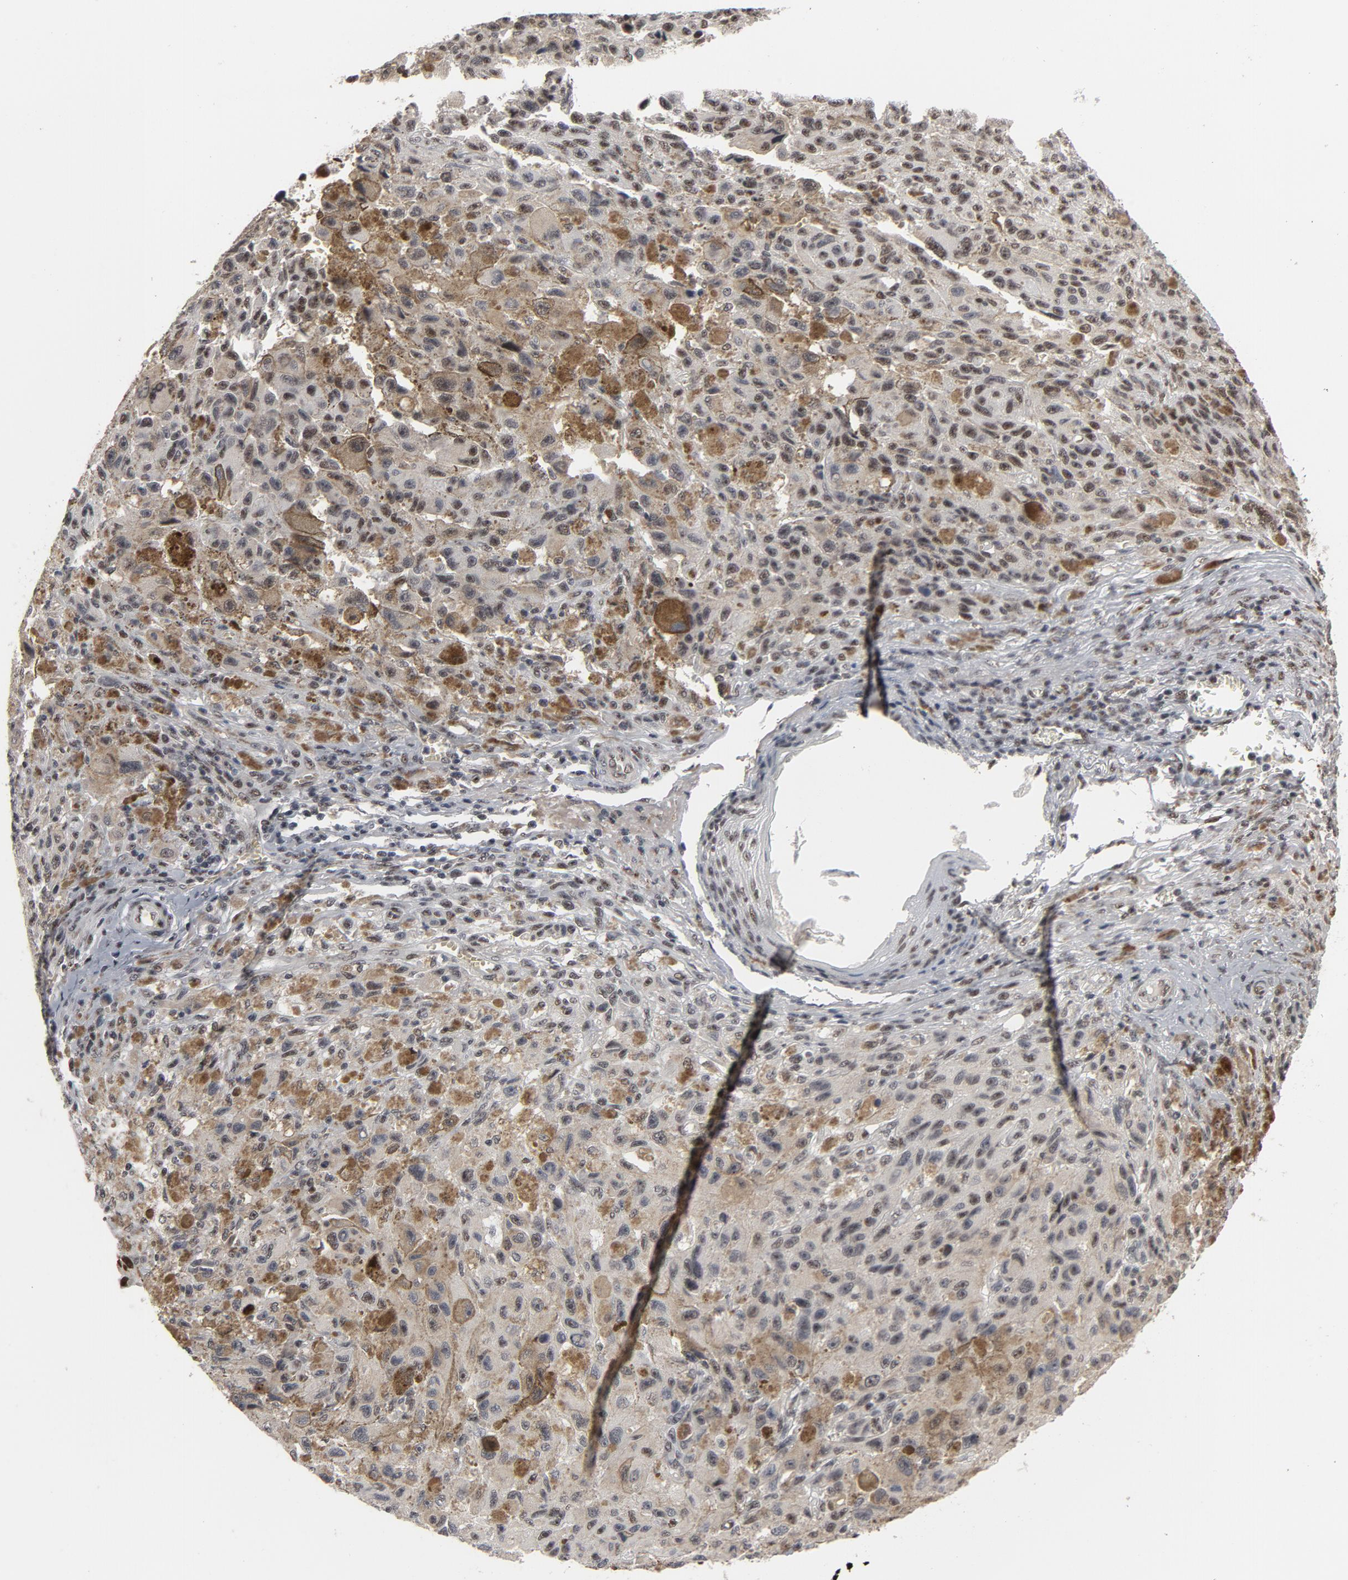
{"staining": {"intensity": "moderate", "quantity": ">75%", "location": "cytoplasmic/membranous"}, "tissue": "melanoma", "cell_type": "Tumor cells", "image_type": "cancer", "snomed": [{"axis": "morphology", "description": "Malignant melanoma, NOS"}, {"axis": "topography", "description": "Skin"}], "caption": "Protein positivity by immunohistochemistry displays moderate cytoplasmic/membranous staining in approximately >75% of tumor cells in malignant melanoma.", "gene": "MRE11", "patient": {"sex": "male", "age": 81}}